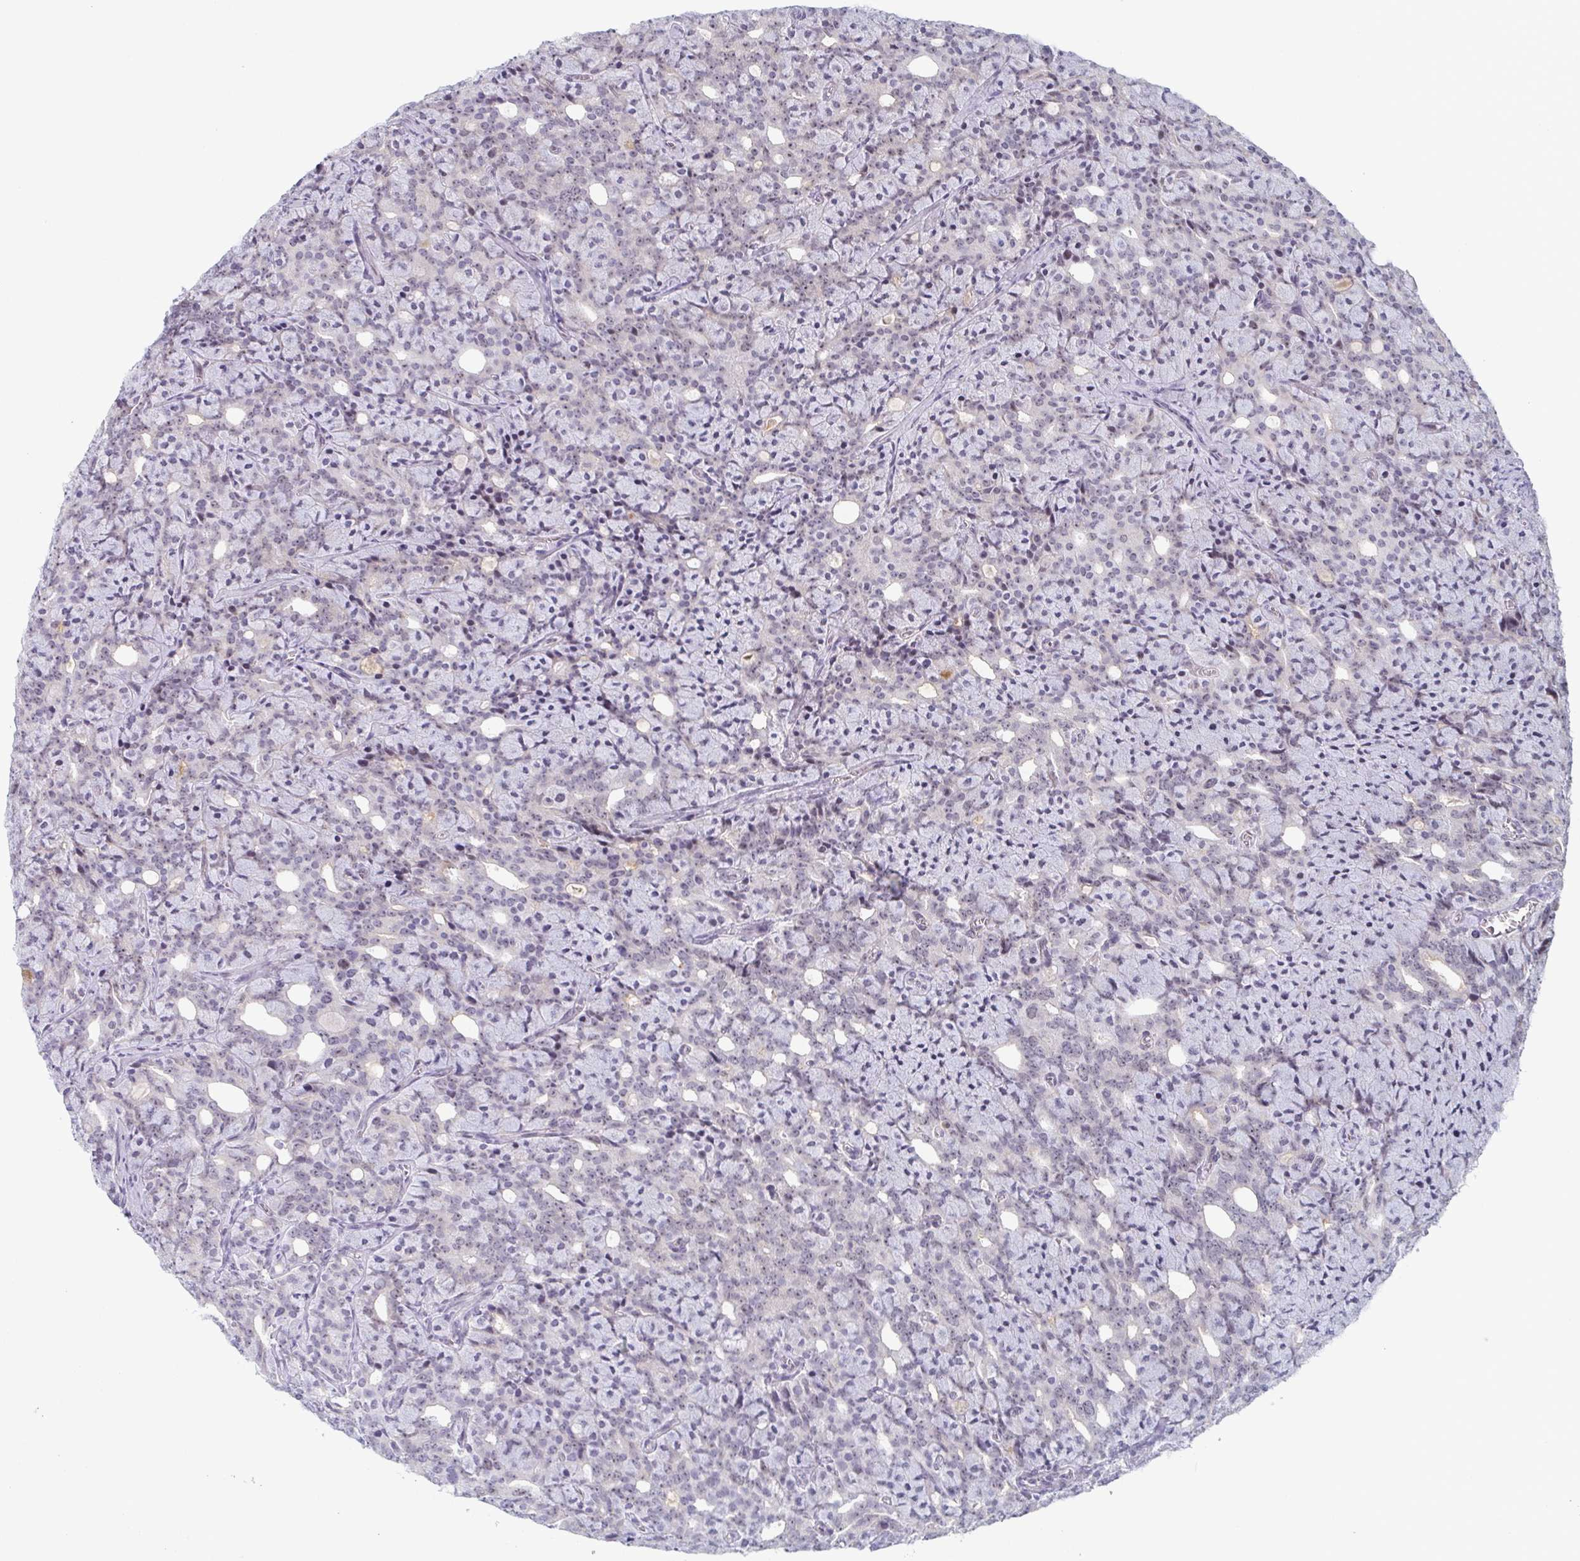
{"staining": {"intensity": "negative", "quantity": "none", "location": "none"}, "tissue": "prostate cancer", "cell_type": "Tumor cells", "image_type": "cancer", "snomed": [{"axis": "morphology", "description": "Adenocarcinoma, High grade"}, {"axis": "topography", "description": "Prostate"}], "caption": "Tumor cells show no significant protein expression in prostate cancer. (Immunohistochemistry, brightfield microscopy, high magnification).", "gene": "EXOSC7", "patient": {"sex": "male", "age": 84}}